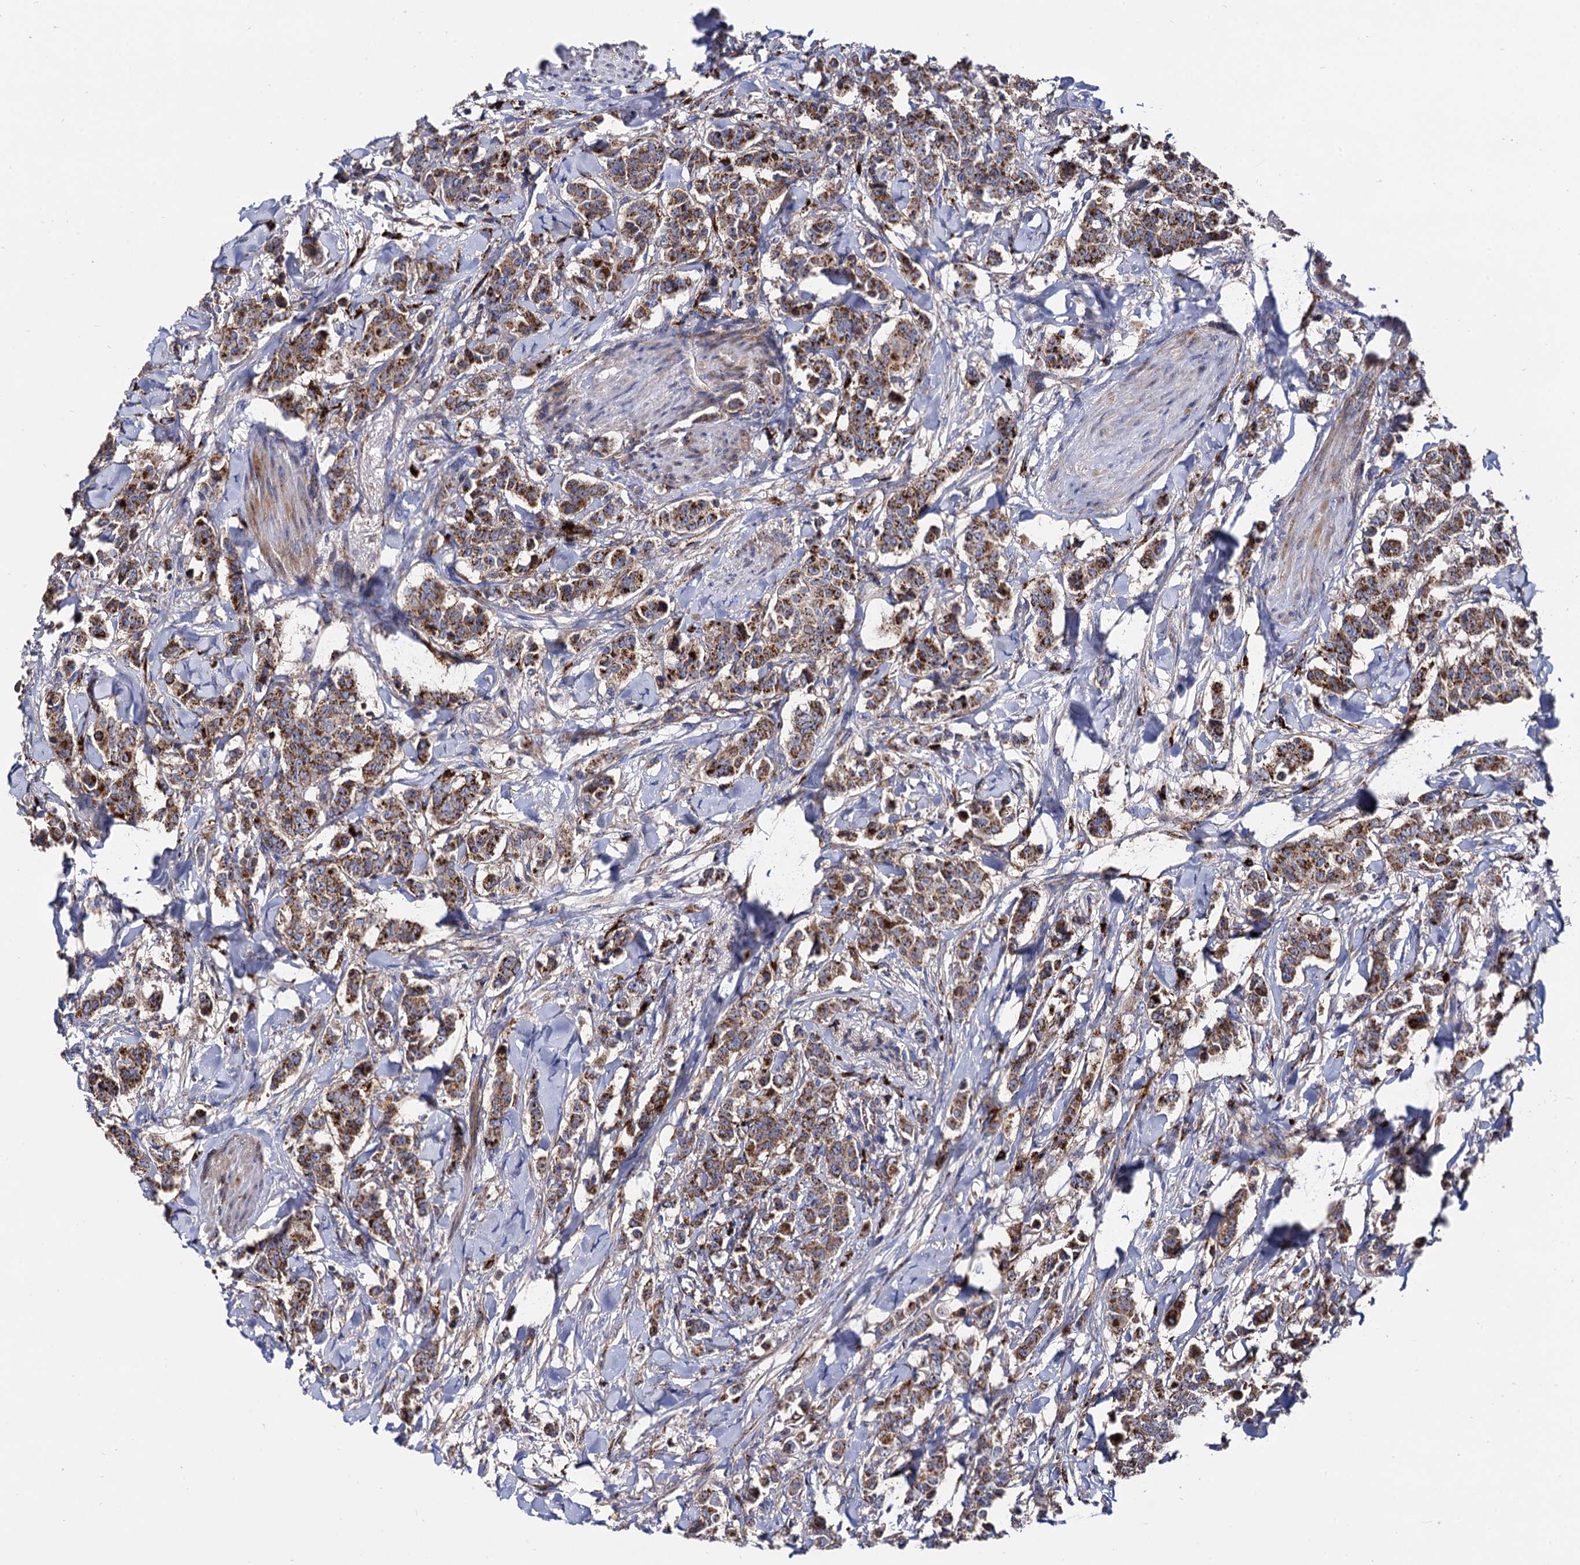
{"staining": {"intensity": "strong", "quantity": ">75%", "location": "cytoplasmic/membranous"}, "tissue": "breast cancer", "cell_type": "Tumor cells", "image_type": "cancer", "snomed": [{"axis": "morphology", "description": "Duct carcinoma"}, {"axis": "topography", "description": "Breast"}], "caption": "Immunohistochemistry (IHC) (DAB) staining of breast cancer (intraductal carcinoma) displays strong cytoplasmic/membranous protein expression in approximately >75% of tumor cells.", "gene": "IQCH", "patient": {"sex": "female", "age": 40}}